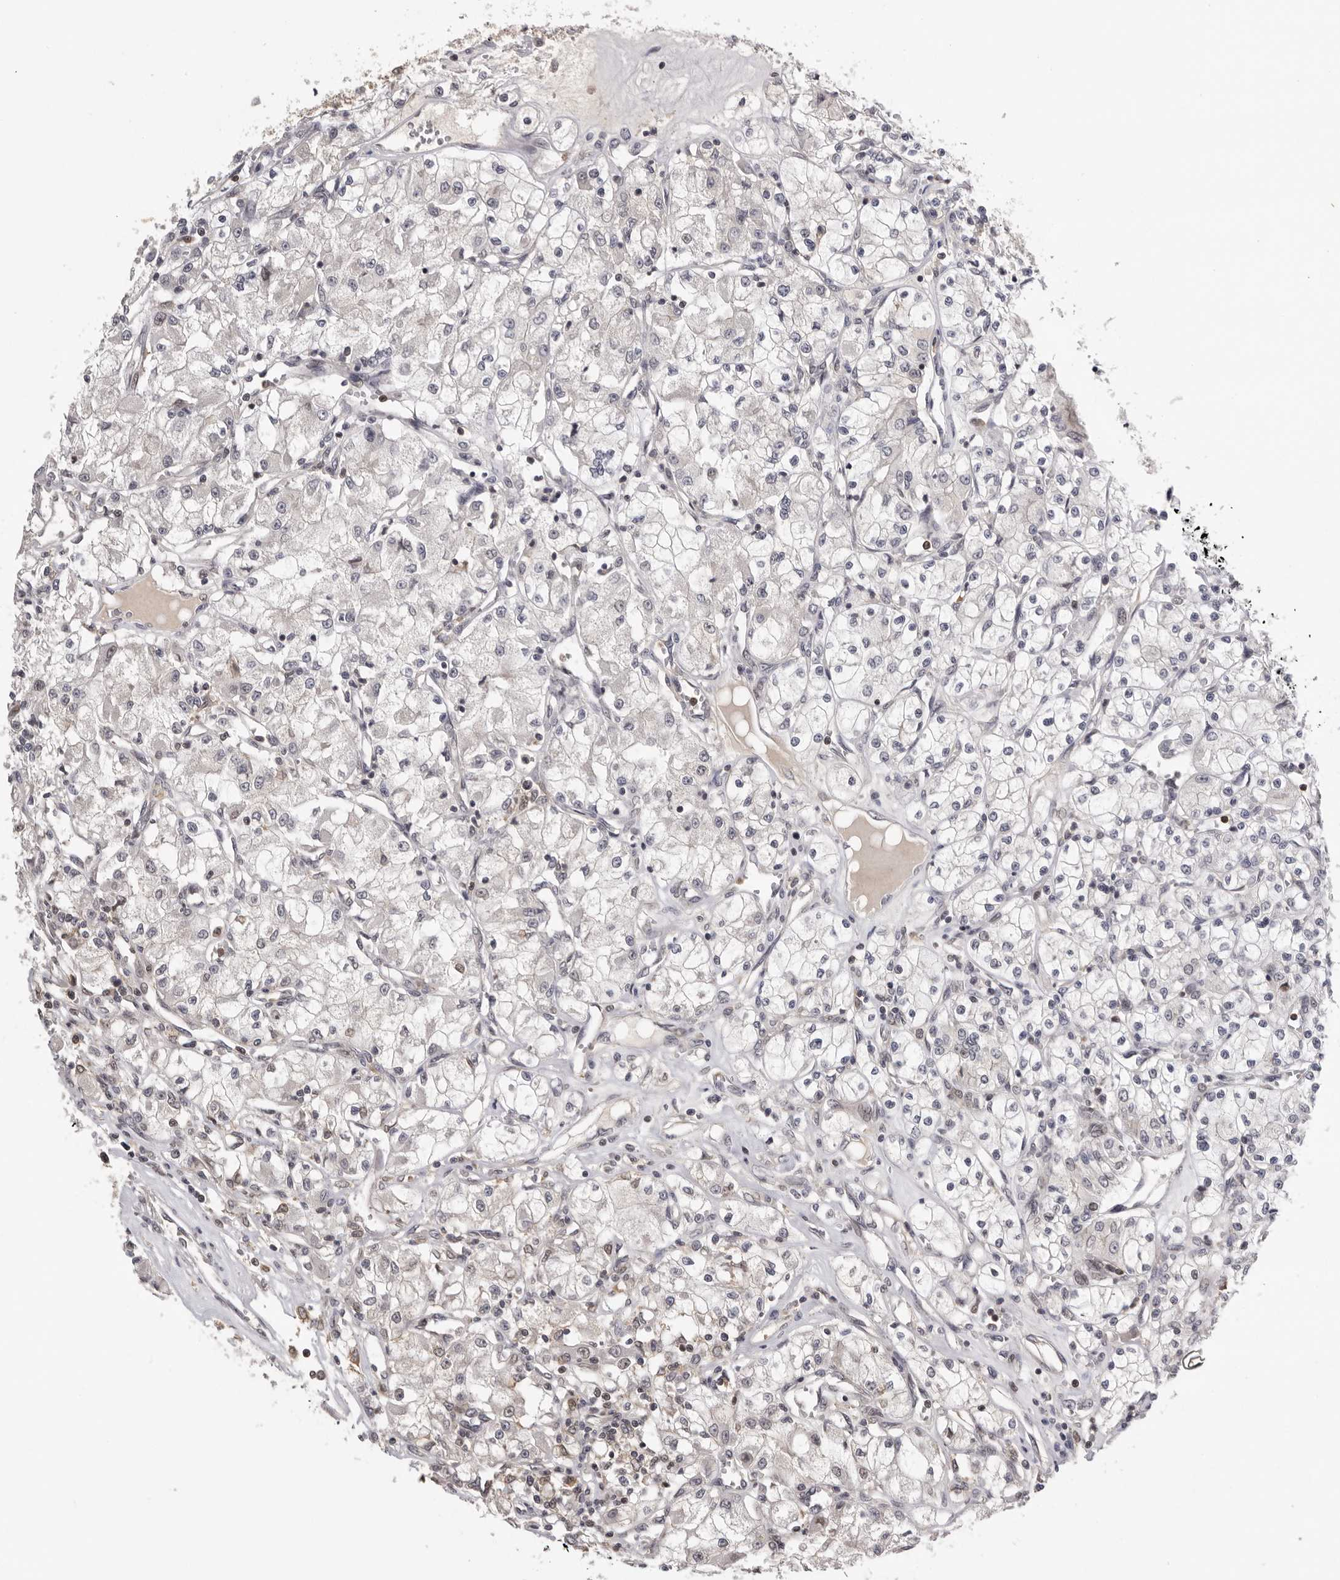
{"staining": {"intensity": "negative", "quantity": "none", "location": "none"}, "tissue": "renal cancer", "cell_type": "Tumor cells", "image_type": "cancer", "snomed": [{"axis": "morphology", "description": "Adenocarcinoma, NOS"}, {"axis": "topography", "description": "Kidney"}], "caption": "Human renal cancer (adenocarcinoma) stained for a protein using immunohistochemistry (IHC) shows no staining in tumor cells.", "gene": "KIF2B", "patient": {"sex": "female", "age": 59}}